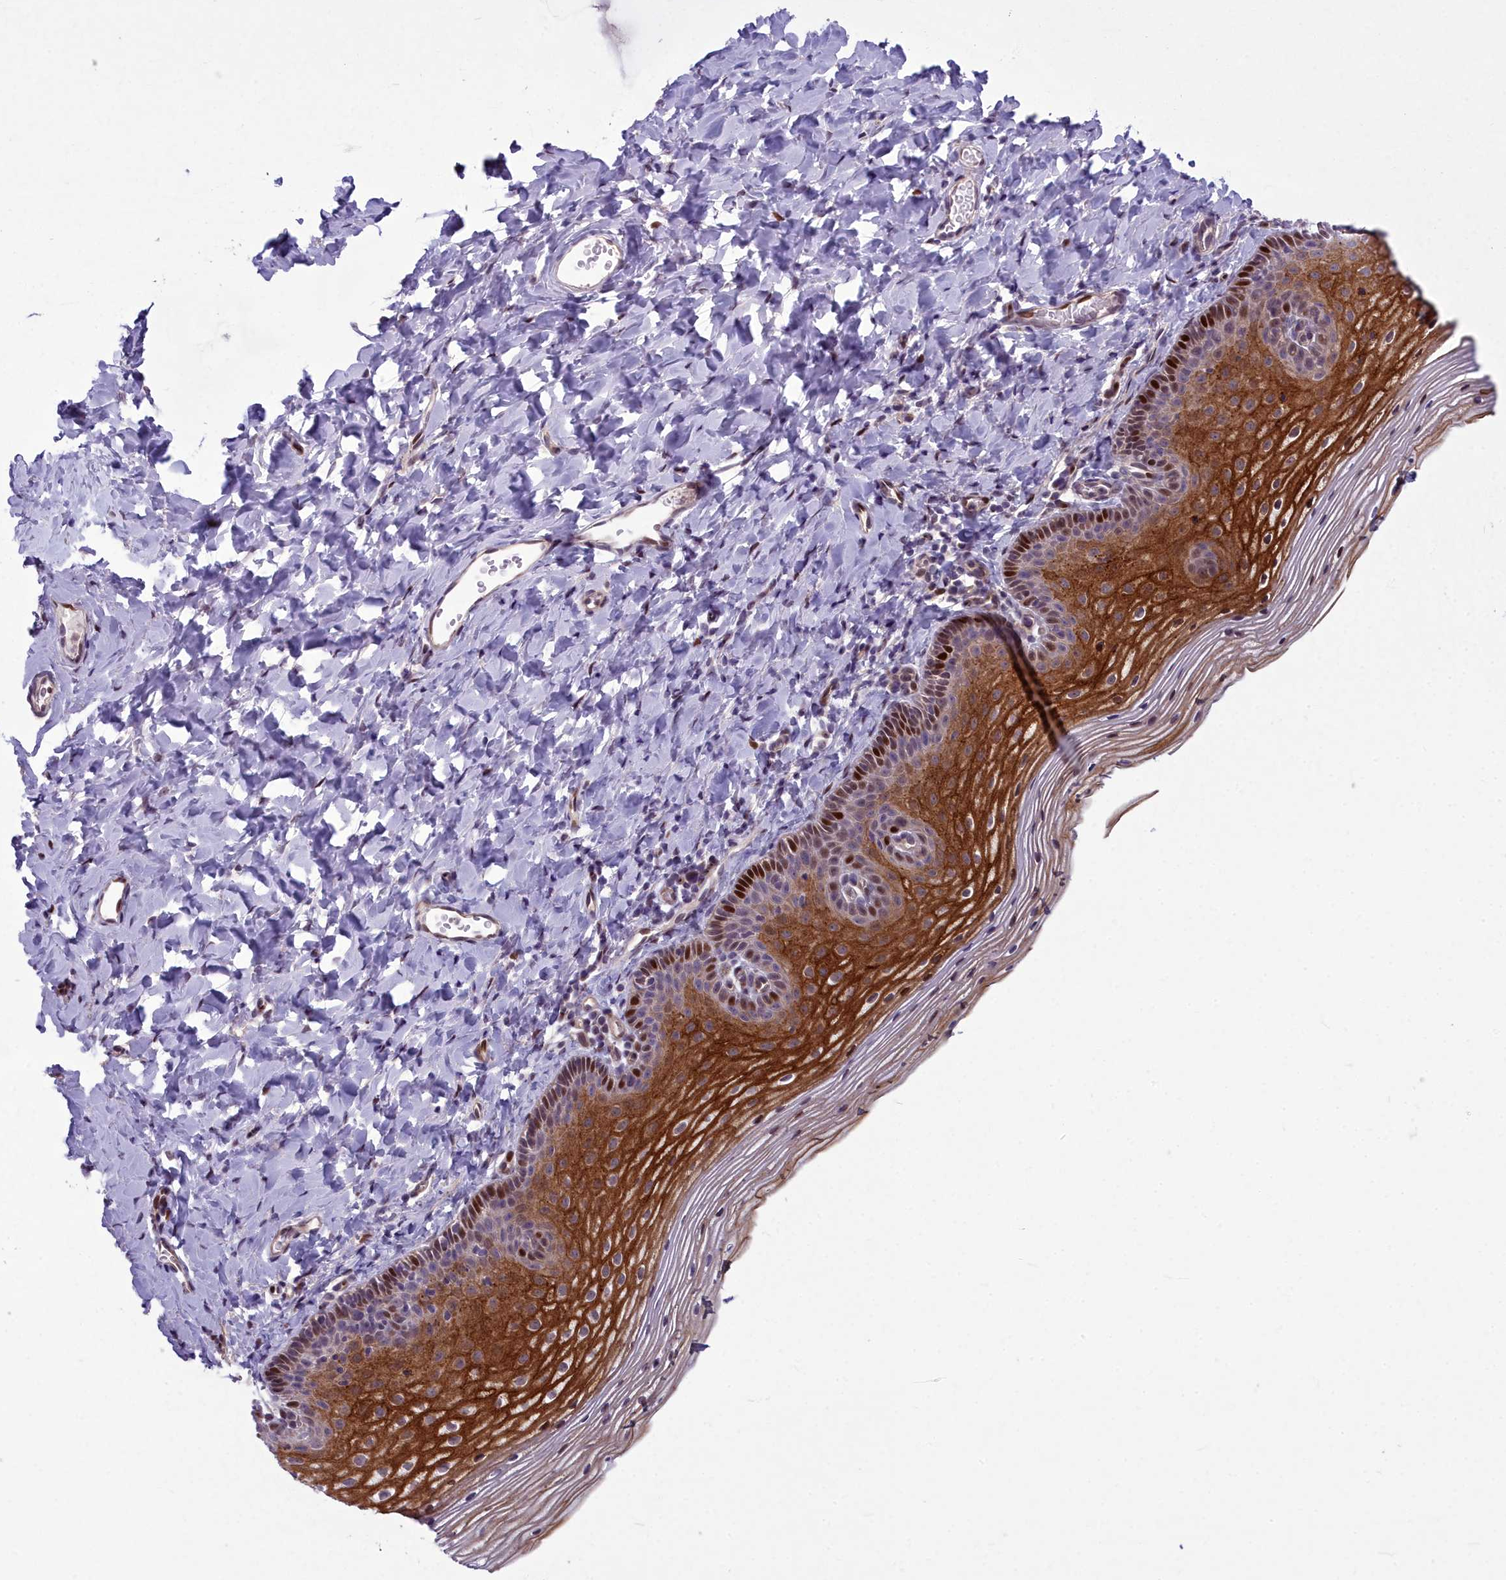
{"staining": {"intensity": "strong", "quantity": "25%-75%", "location": "cytoplasmic/membranous,nuclear"}, "tissue": "vagina", "cell_type": "Squamous epithelial cells", "image_type": "normal", "snomed": [{"axis": "morphology", "description": "Normal tissue, NOS"}, {"axis": "topography", "description": "Vagina"}], "caption": "The image displays immunohistochemical staining of benign vagina. There is strong cytoplasmic/membranous,nuclear staining is present in about 25%-75% of squamous epithelial cells.", "gene": "AP1M1", "patient": {"sex": "female", "age": 60}}